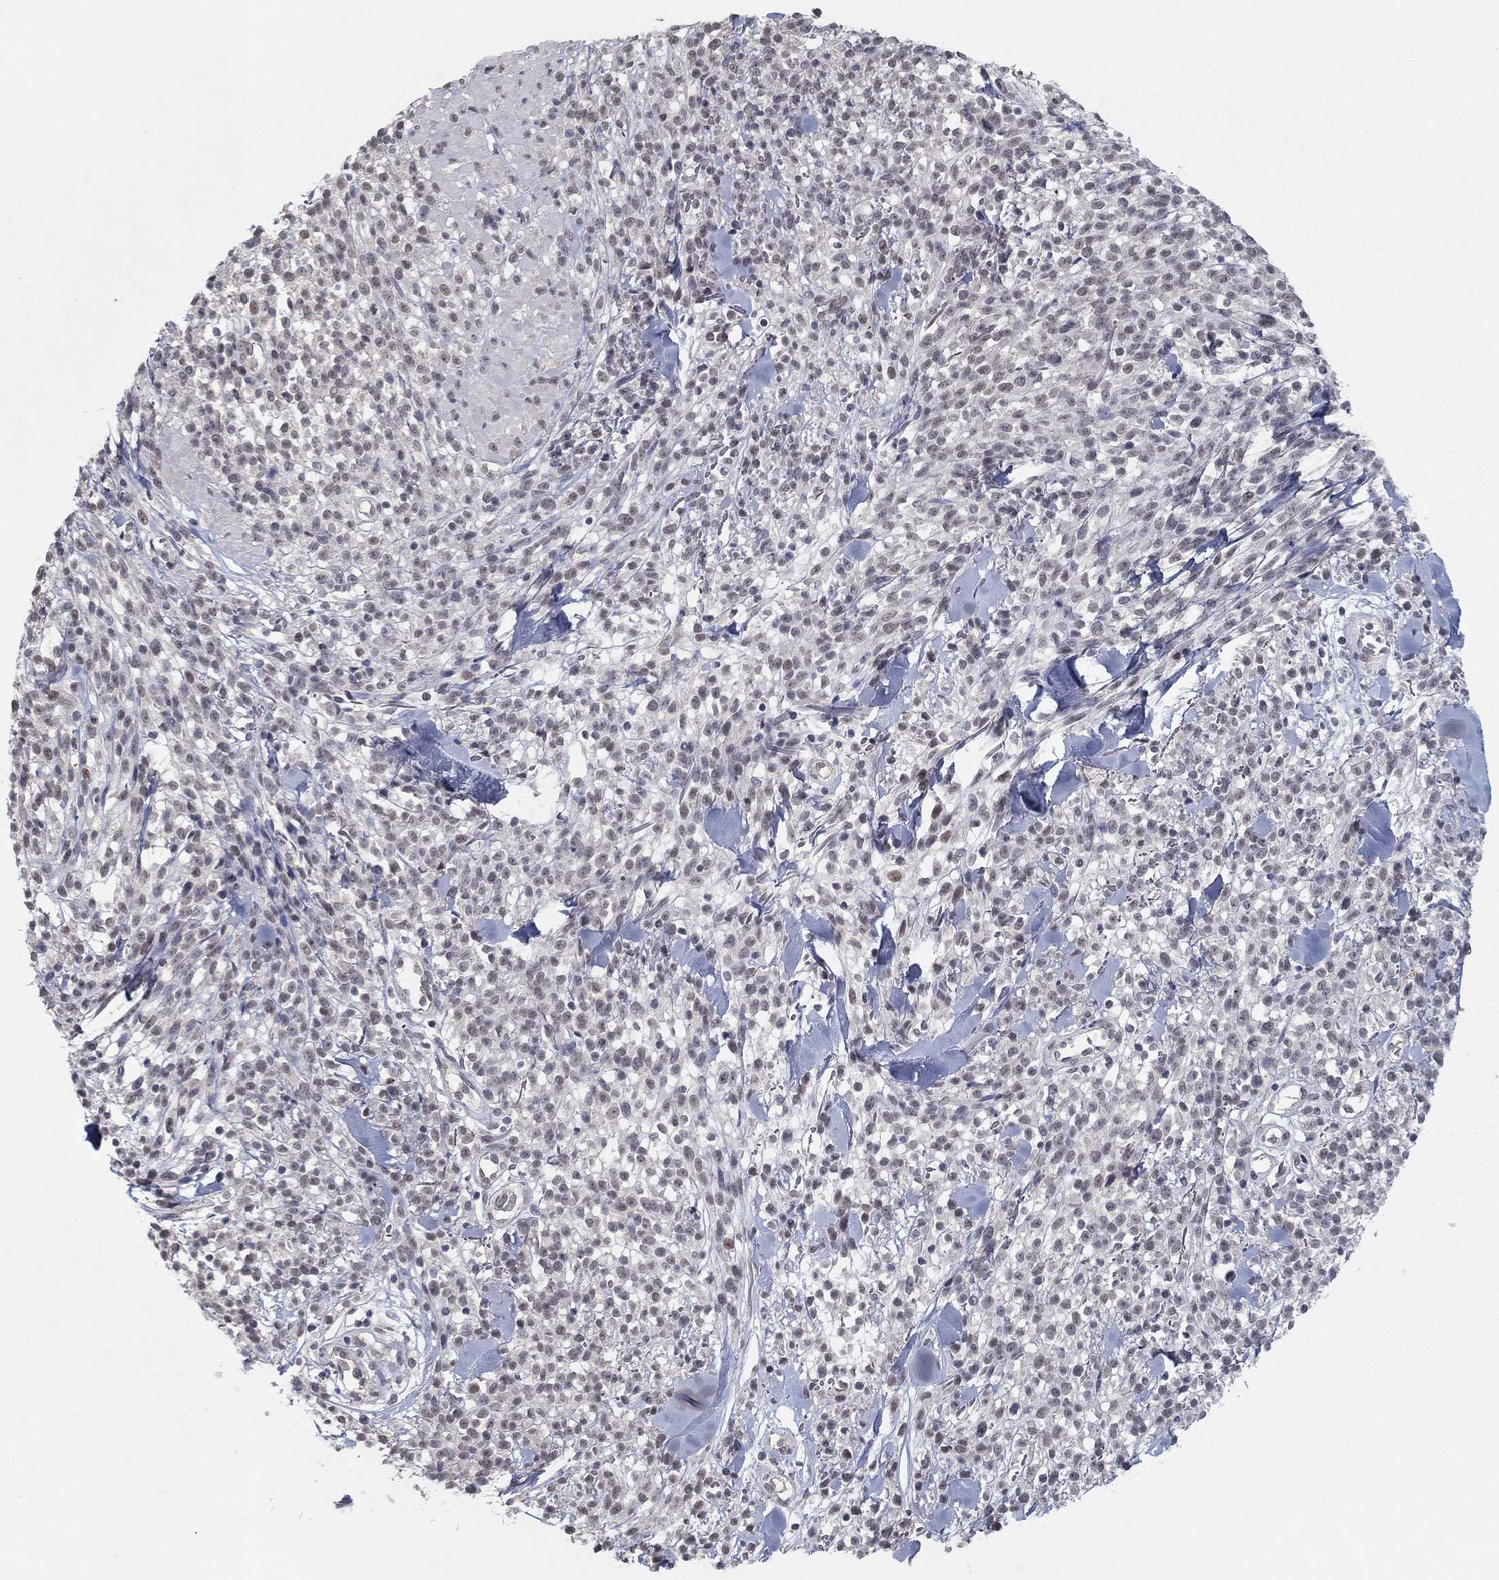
{"staining": {"intensity": "weak", "quantity": "<25%", "location": "nuclear"}, "tissue": "melanoma", "cell_type": "Tumor cells", "image_type": "cancer", "snomed": [{"axis": "morphology", "description": "Malignant melanoma, NOS"}, {"axis": "topography", "description": "Skin"}, {"axis": "topography", "description": "Skin of trunk"}], "caption": "DAB immunohistochemical staining of human malignant melanoma shows no significant positivity in tumor cells.", "gene": "SLC22A2", "patient": {"sex": "male", "age": 74}}